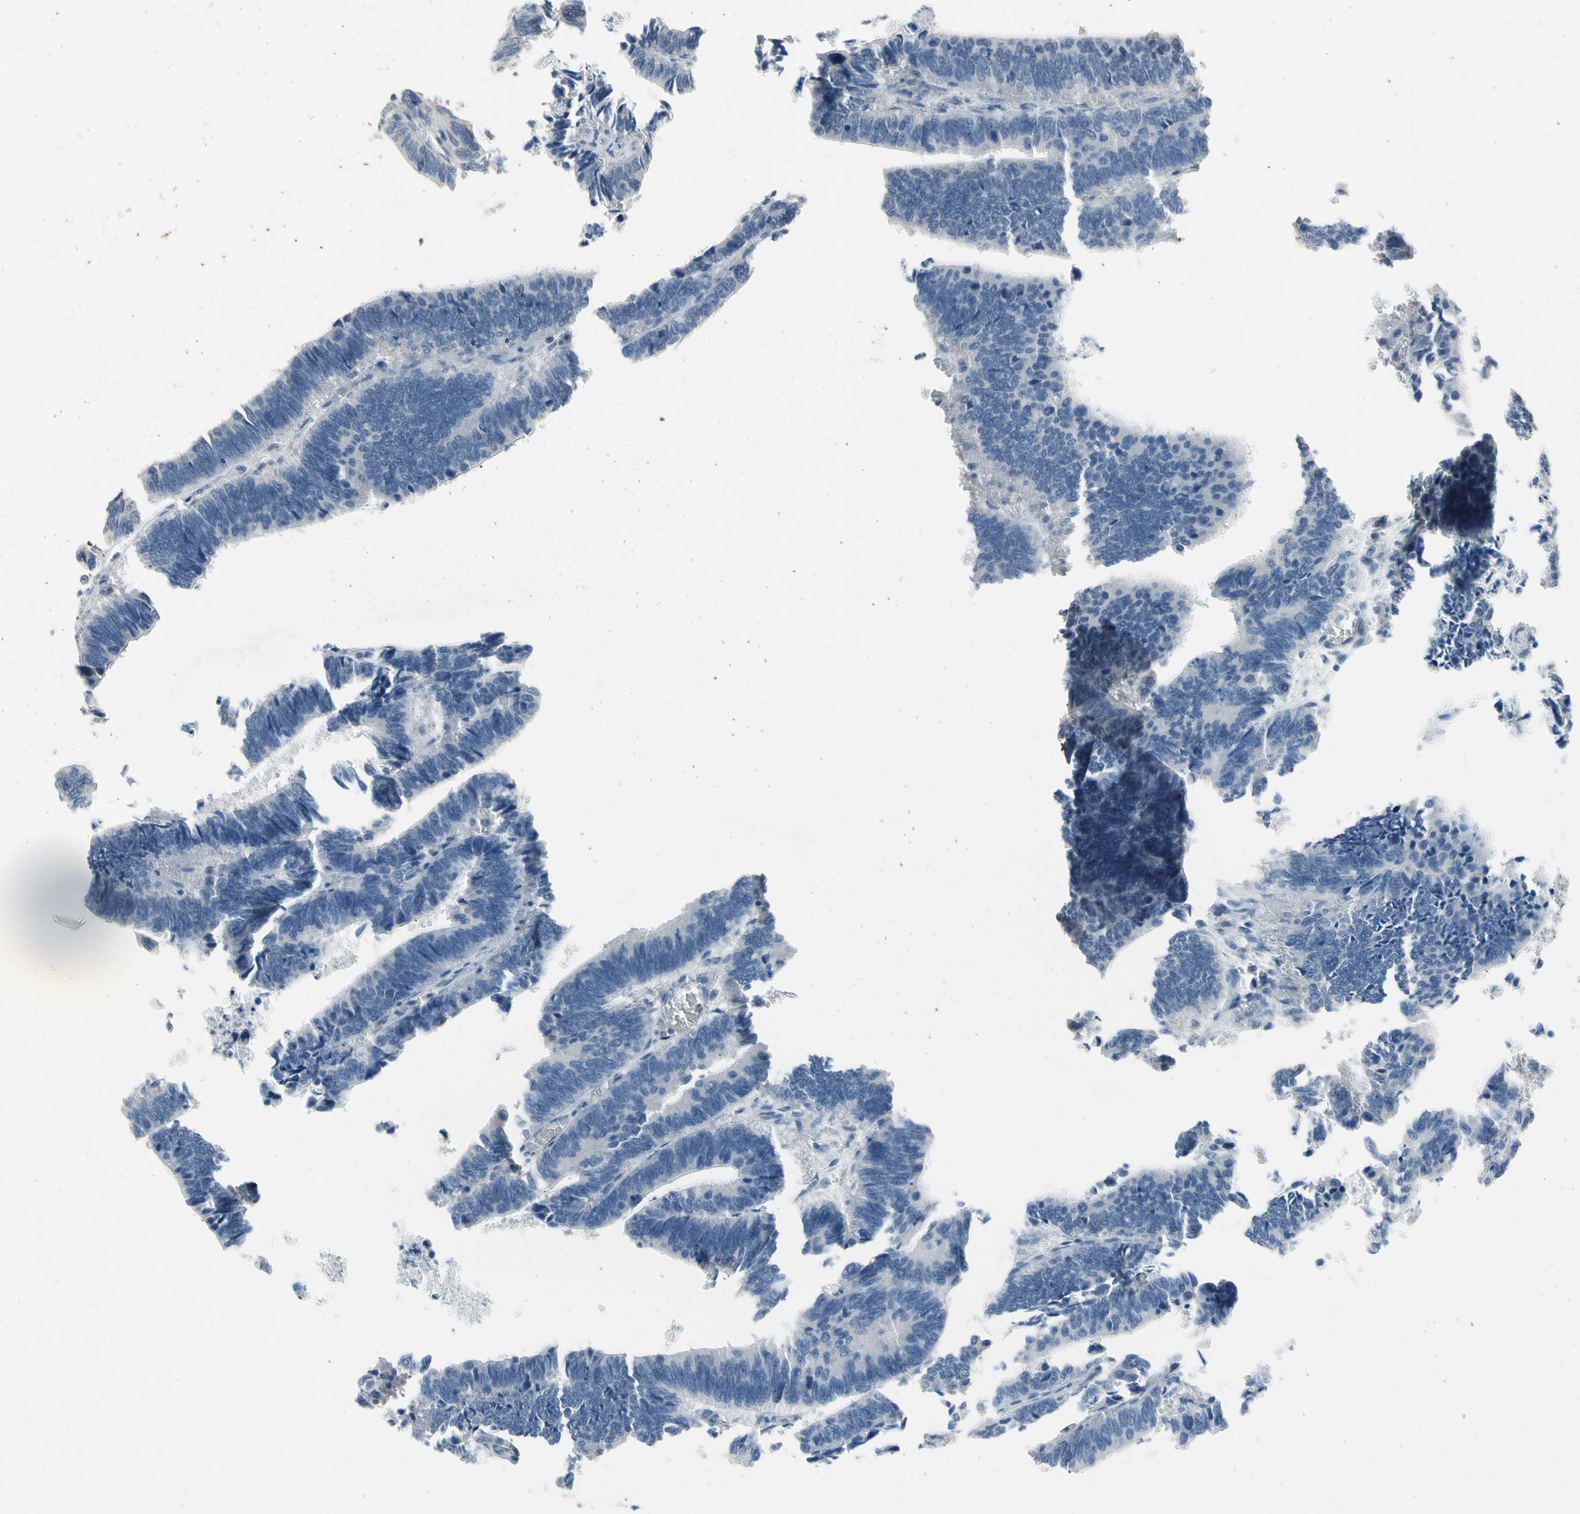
{"staining": {"intensity": "negative", "quantity": "none", "location": "none"}, "tissue": "colorectal cancer", "cell_type": "Tumor cells", "image_type": "cancer", "snomed": [{"axis": "morphology", "description": "Adenocarcinoma, NOS"}, {"axis": "topography", "description": "Colon"}], "caption": "IHC photomicrograph of colorectal adenocarcinoma stained for a protein (brown), which shows no positivity in tumor cells.", "gene": "SV2A", "patient": {"sex": "male", "age": 72}}